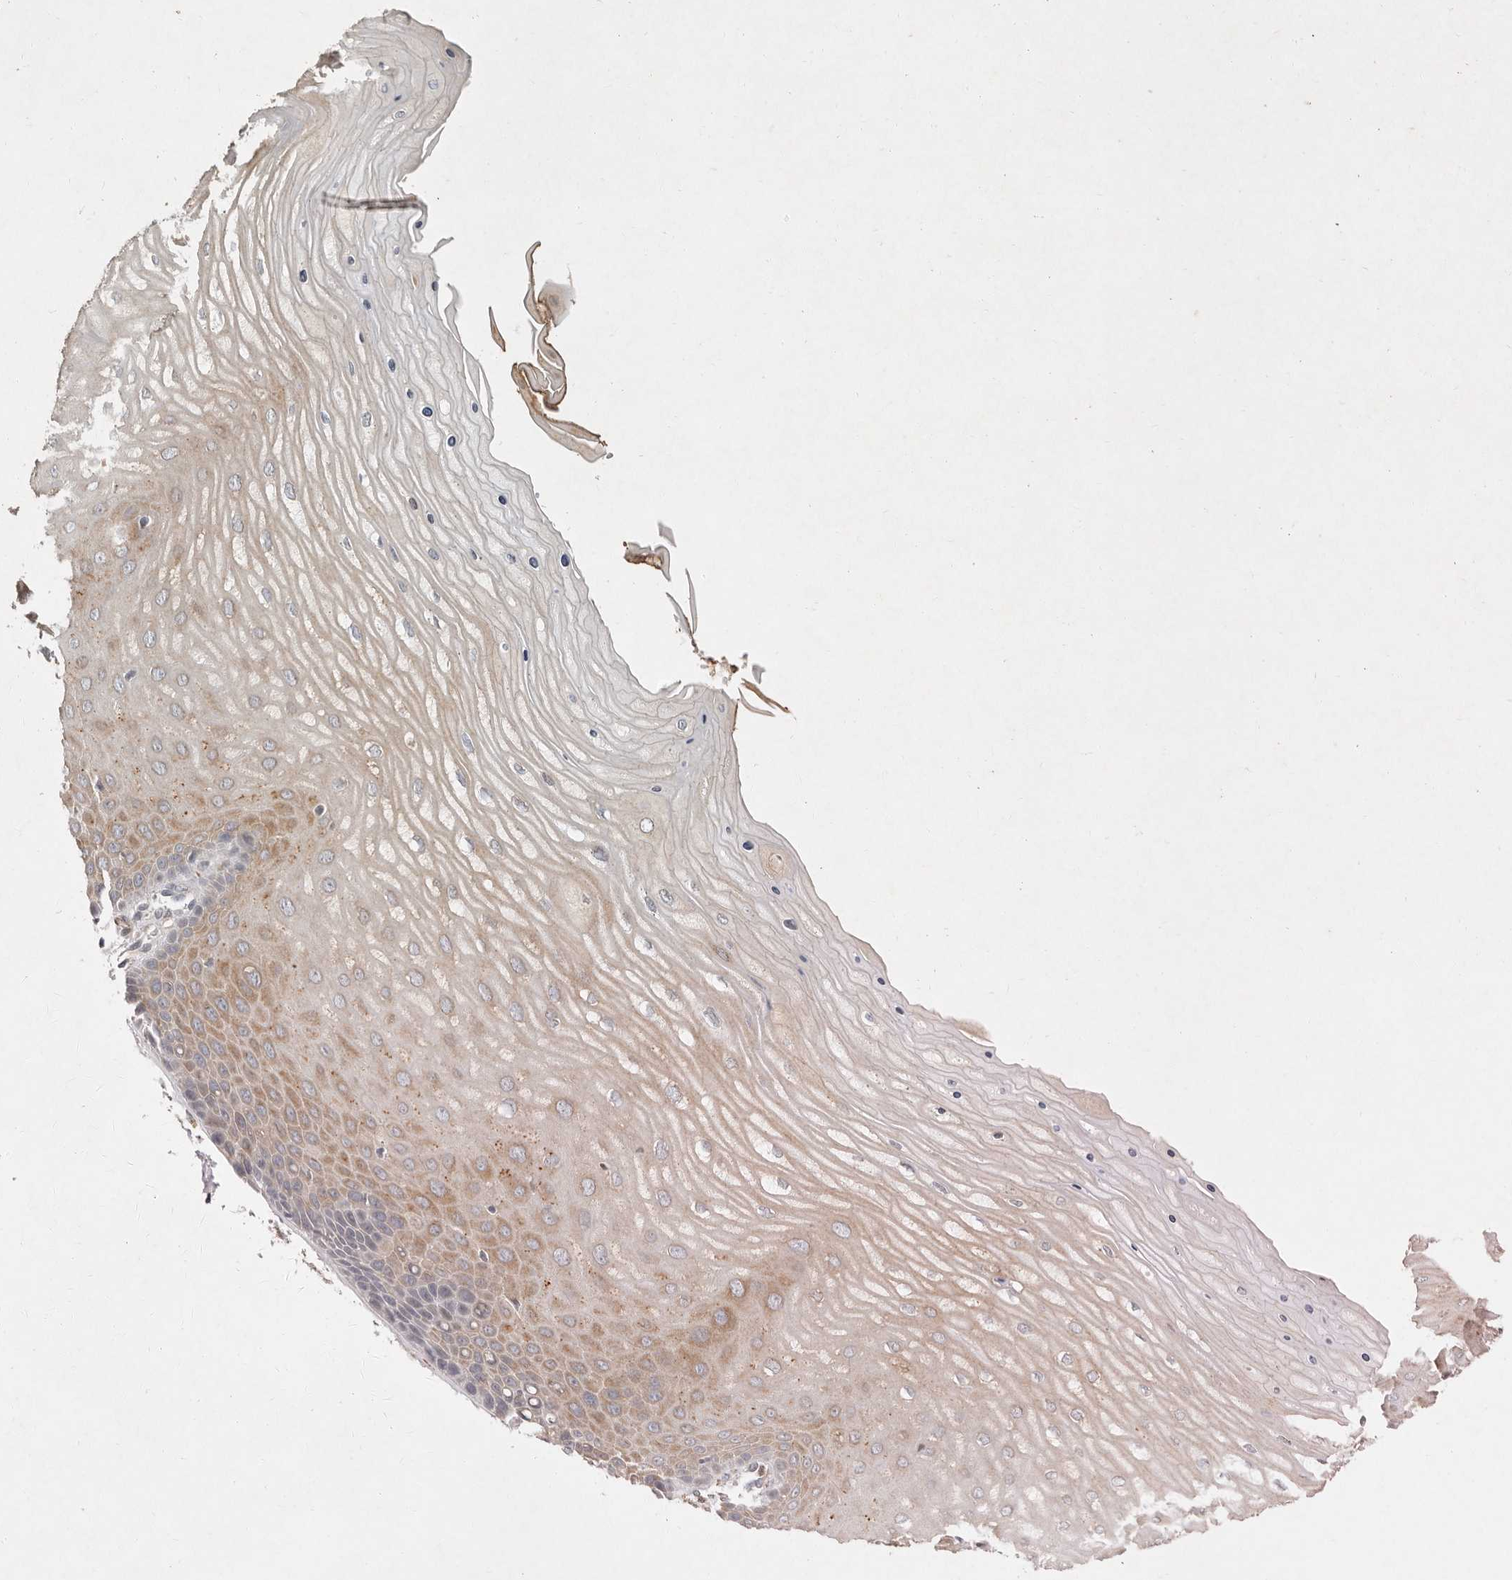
{"staining": {"intensity": "moderate", "quantity": ">75%", "location": "cytoplasmic/membranous"}, "tissue": "cervix", "cell_type": "Glandular cells", "image_type": "normal", "snomed": [{"axis": "morphology", "description": "Normal tissue, NOS"}, {"axis": "topography", "description": "Cervix"}], "caption": "Protein analysis of normal cervix reveals moderate cytoplasmic/membranous expression in approximately >75% of glandular cells. (Stains: DAB (3,3'-diaminobenzidine) in brown, nuclei in blue, Microscopy: brightfield microscopy at high magnification).", "gene": "ARHGEF10L", "patient": {"sex": "female", "age": 55}}